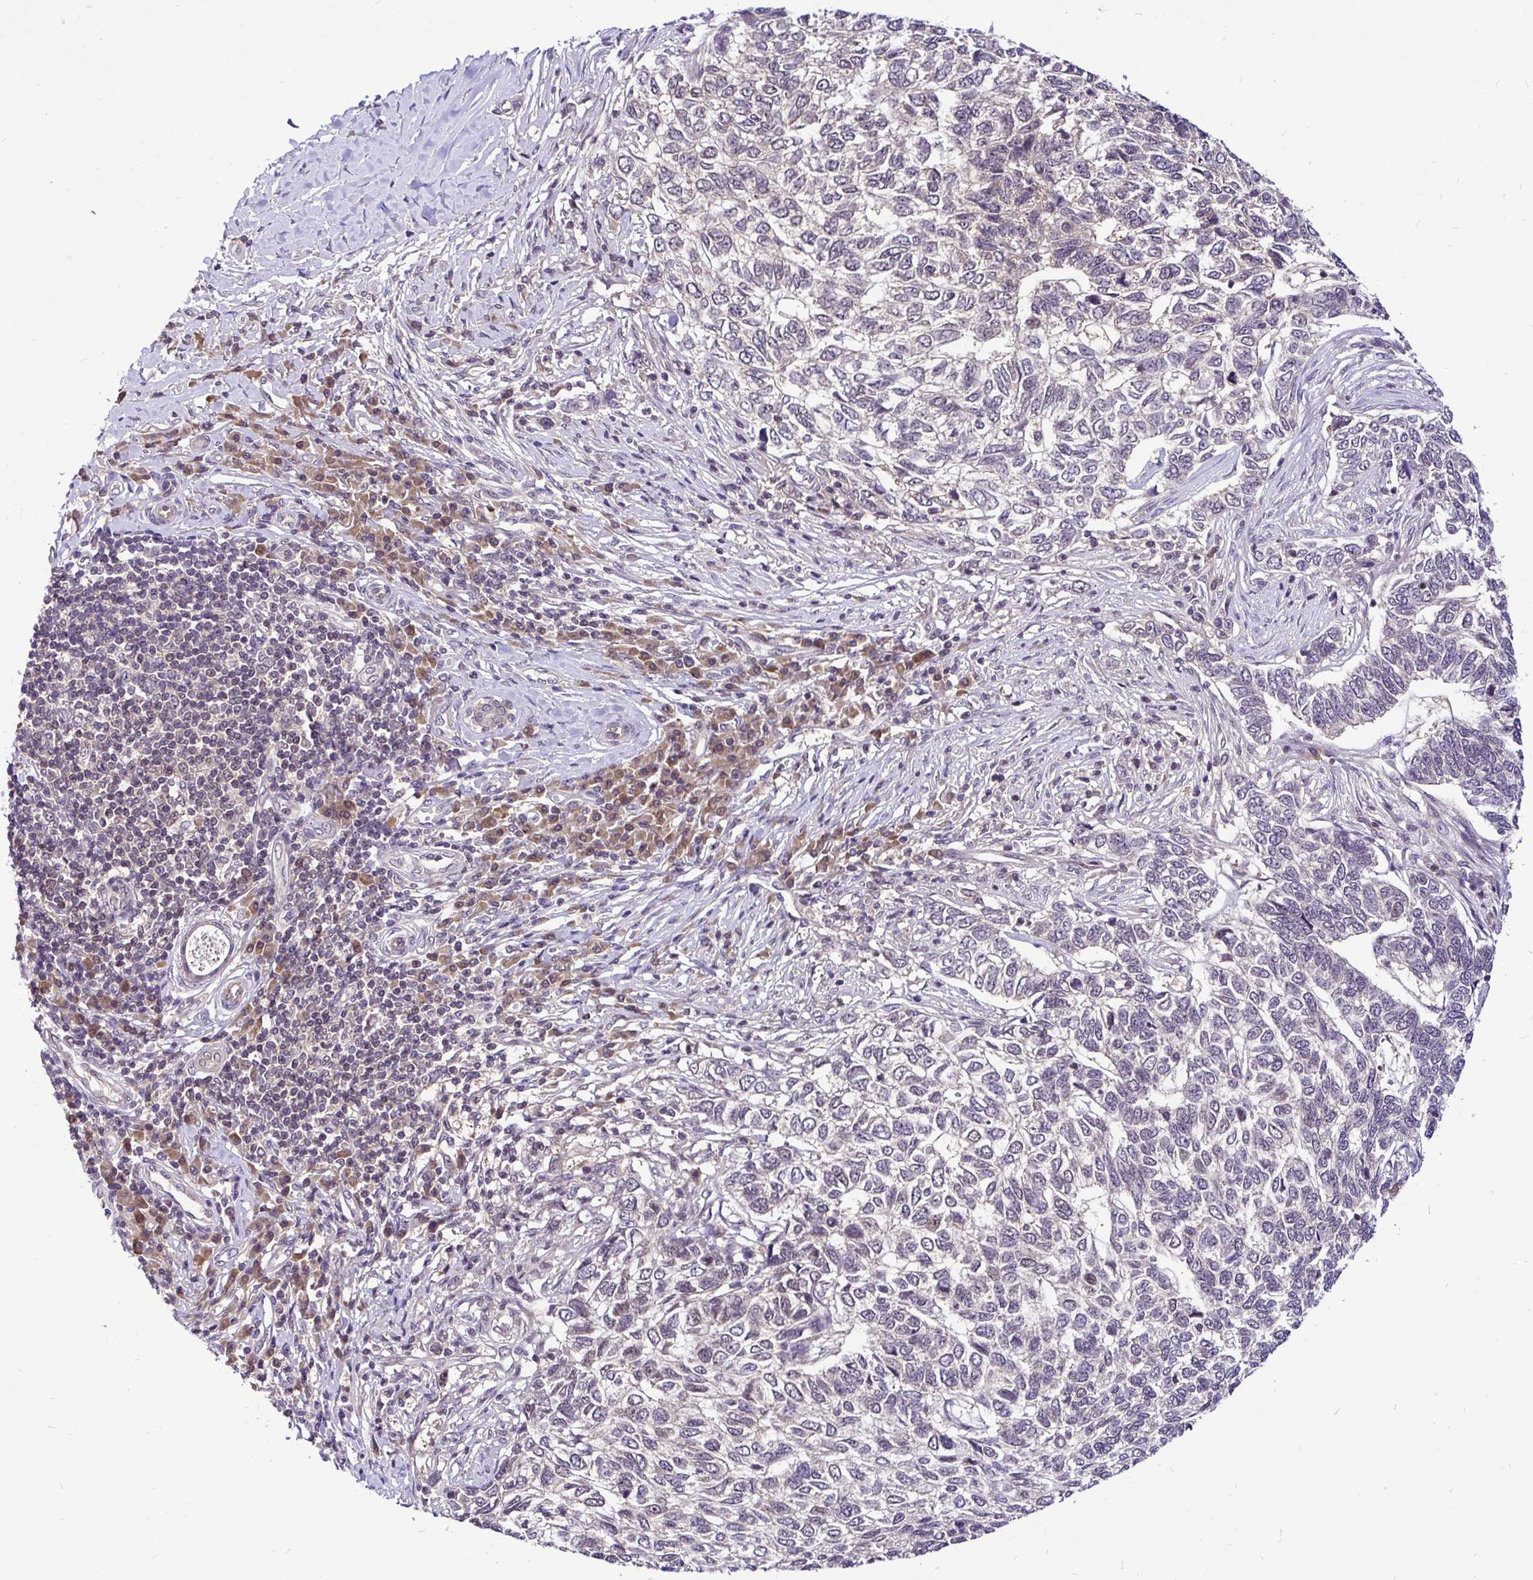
{"staining": {"intensity": "negative", "quantity": "none", "location": "none"}, "tissue": "skin cancer", "cell_type": "Tumor cells", "image_type": "cancer", "snomed": [{"axis": "morphology", "description": "Basal cell carcinoma"}, {"axis": "topography", "description": "Skin"}], "caption": "This photomicrograph is of skin basal cell carcinoma stained with immunohistochemistry to label a protein in brown with the nuclei are counter-stained blue. There is no positivity in tumor cells.", "gene": "UBE2M", "patient": {"sex": "female", "age": 65}}